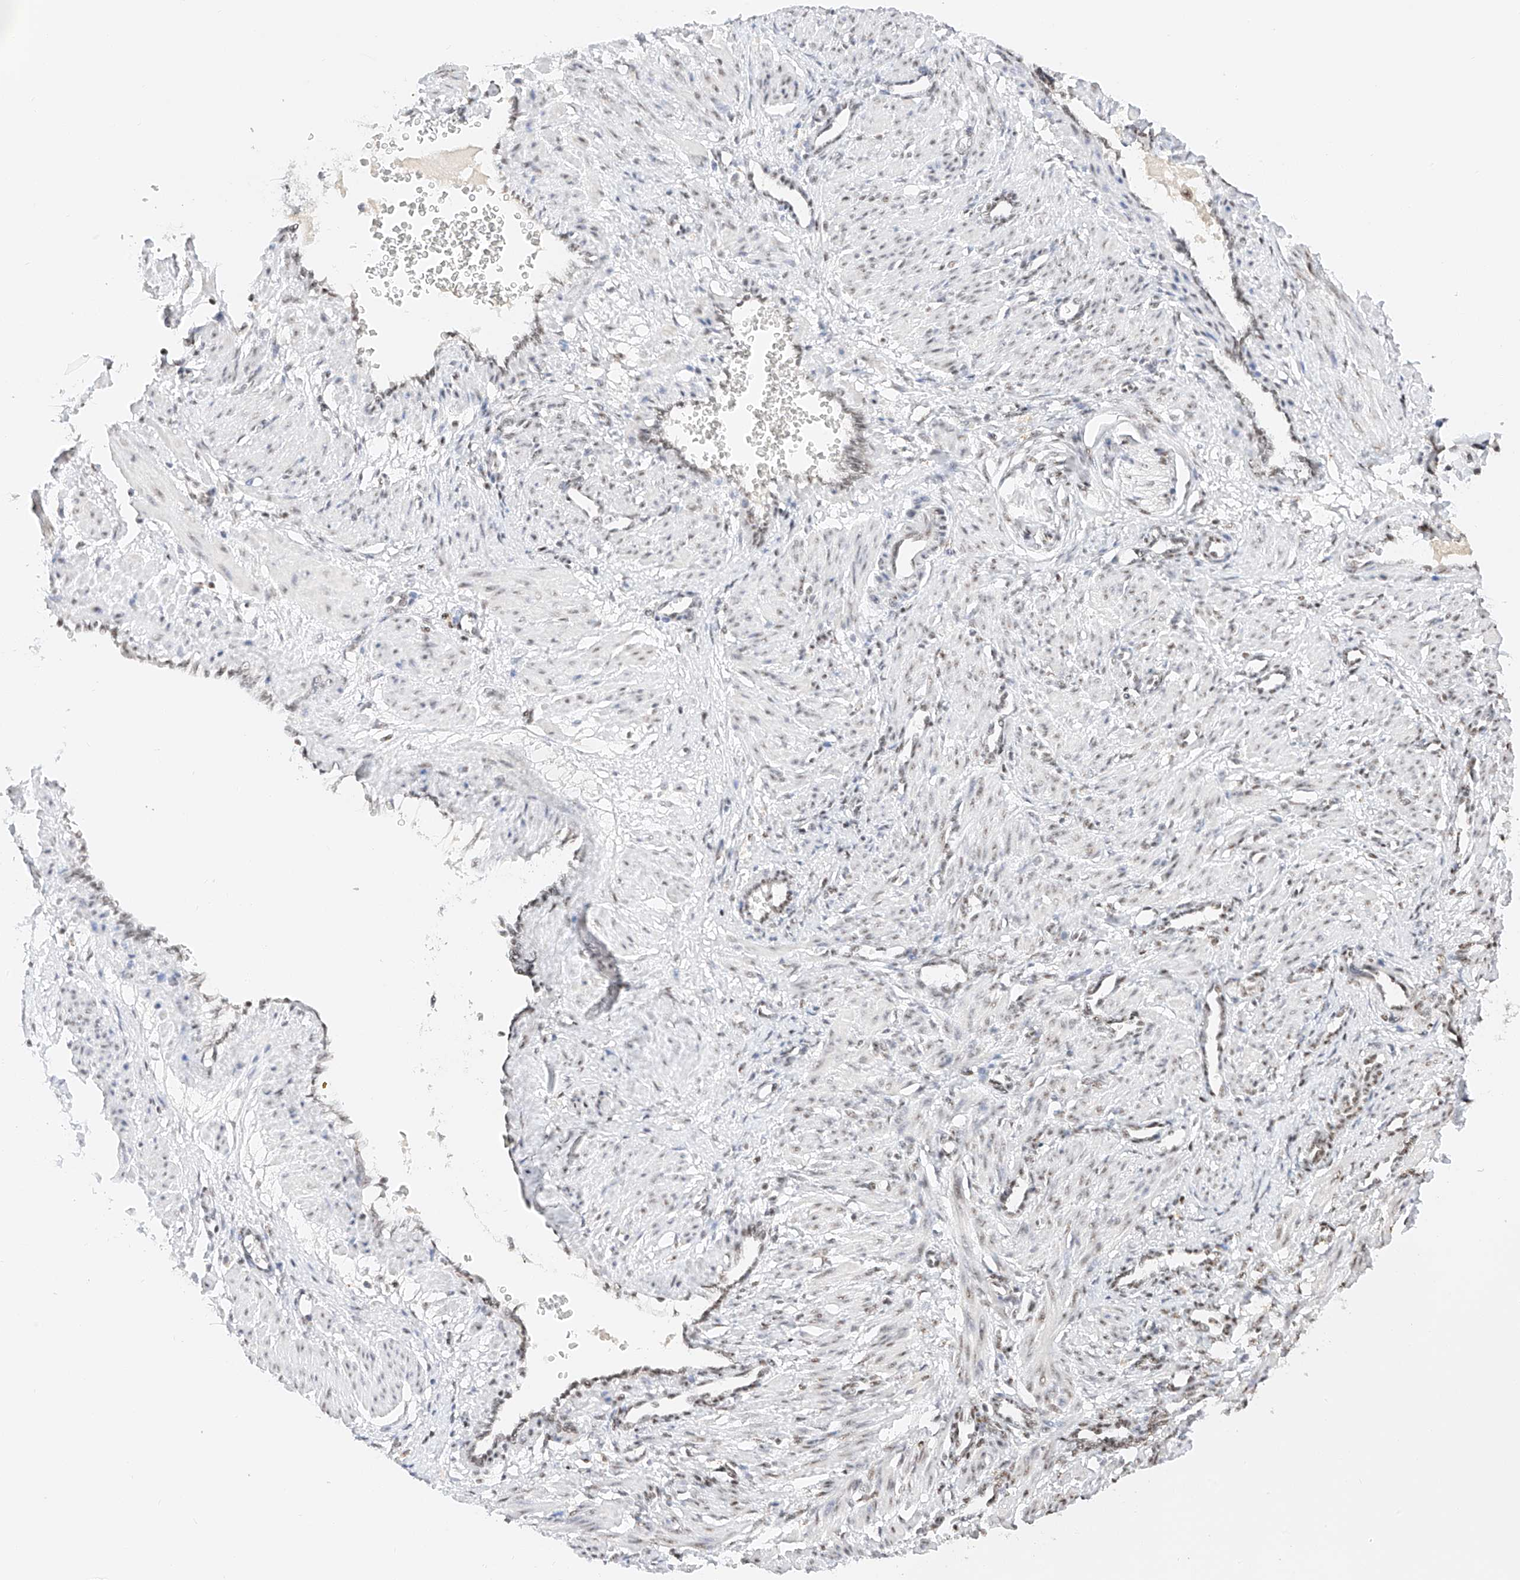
{"staining": {"intensity": "weak", "quantity": "25%-75%", "location": "nuclear"}, "tissue": "smooth muscle", "cell_type": "Smooth muscle cells", "image_type": "normal", "snomed": [{"axis": "morphology", "description": "Normal tissue, NOS"}, {"axis": "topography", "description": "Endometrium"}], "caption": "A photomicrograph of human smooth muscle stained for a protein displays weak nuclear brown staining in smooth muscle cells.", "gene": "NRF1", "patient": {"sex": "female", "age": 33}}